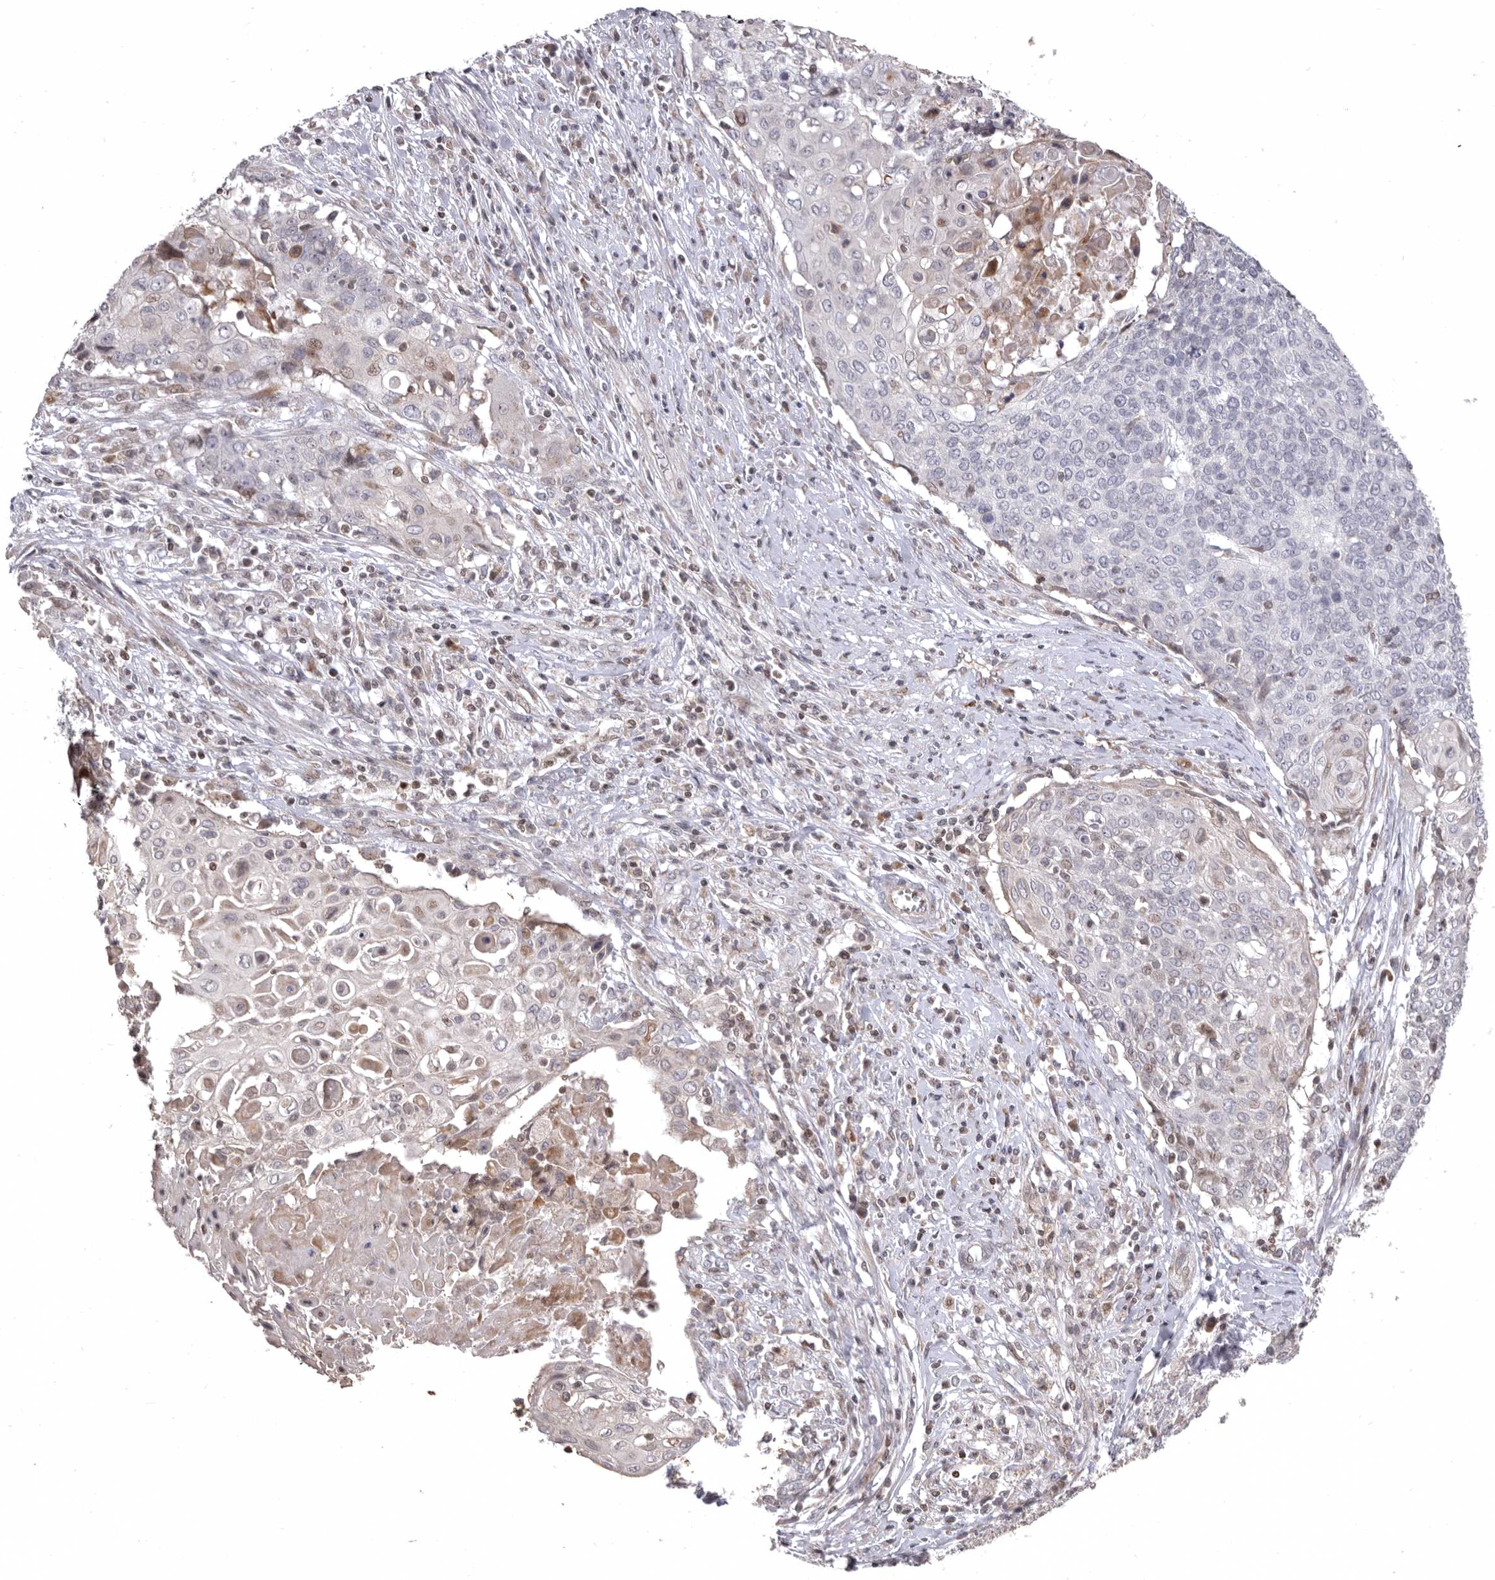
{"staining": {"intensity": "moderate", "quantity": "25%-75%", "location": "nuclear"}, "tissue": "cervical cancer", "cell_type": "Tumor cells", "image_type": "cancer", "snomed": [{"axis": "morphology", "description": "Squamous cell carcinoma, NOS"}, {"axis": "topography", "description": "Cervix"}], "caption": "Immunohistochemical staining of human cervical cancer exhibits medium levels of moderate nuclear positivity in approximately 25%-75% of tumor cells.", "gene": "AZIN1", "patient": {"sex": "female", "age": 39}}